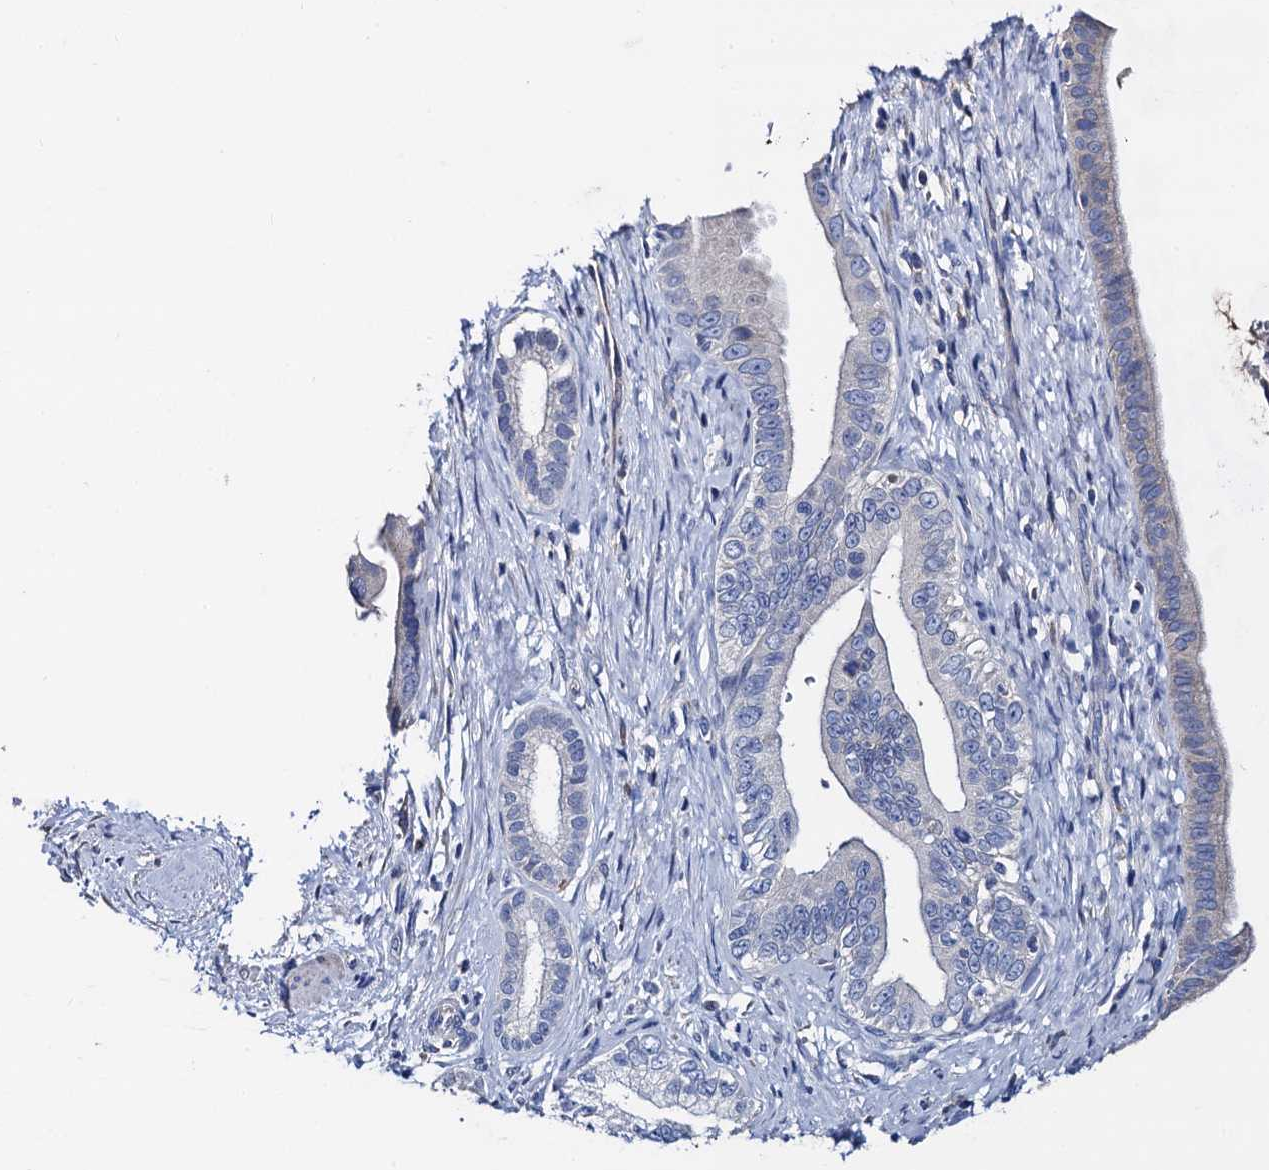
{"staining": {"intensity": "negative", "quantity": "none", "location": "none"}, "tissue": "pancreatic cancer", "cell_type": "Tumor cells", "image_type": "cancer", "snomed": [{"axis": "morphology", "description": "Adenocarcinoma, NOS"}, {"axis": "topography", "description": "Pancreas"}], "caption": "Pancreatic adenocarcinoma stained for a protein using immunohistochemistry displays no expression tumor cells.", "gene": "FREM3", "patient": {"sex": "female", "age": 55}}